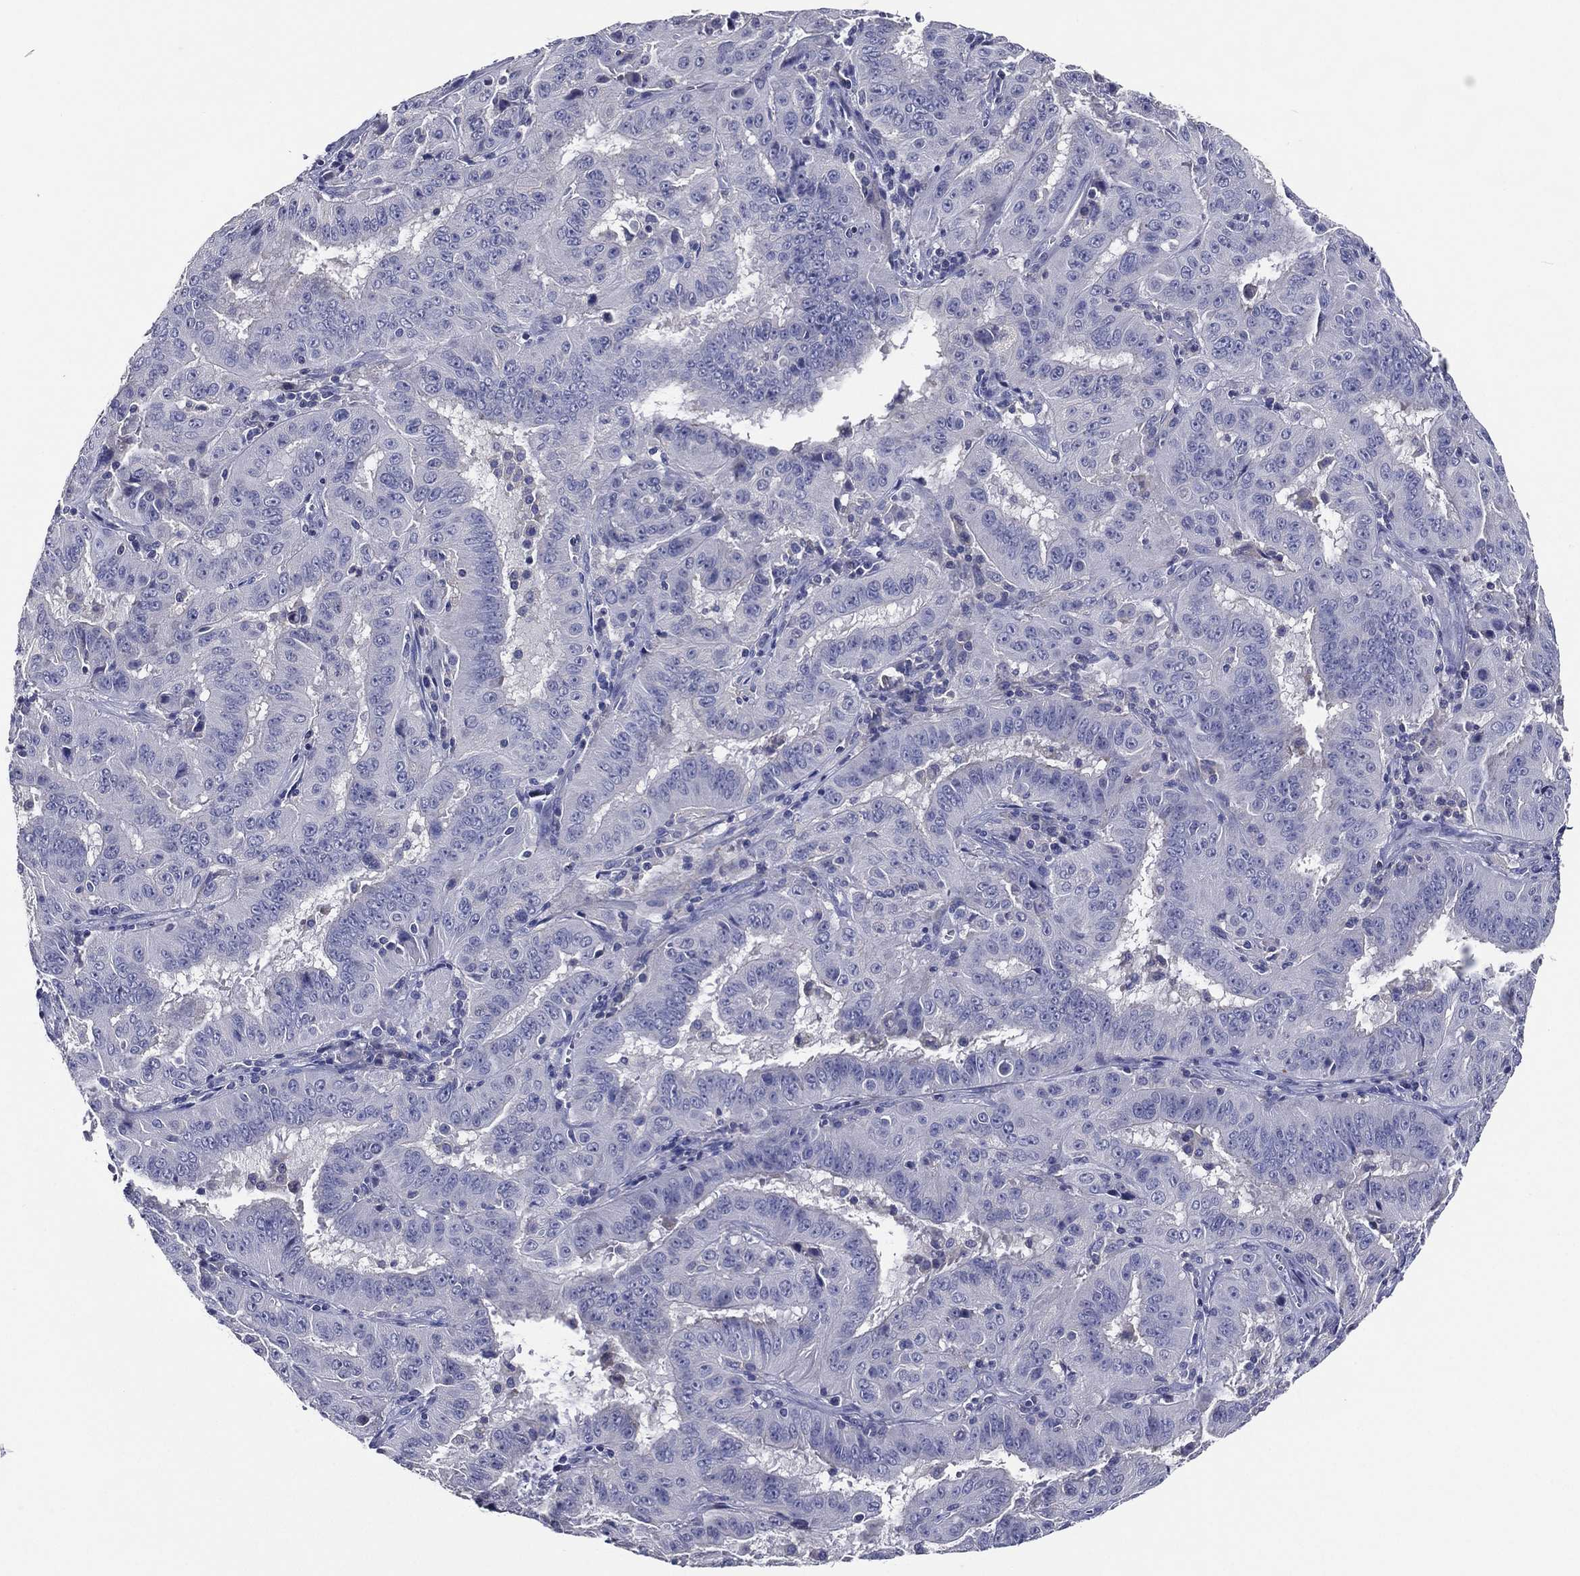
{"staining": {"intensity": "negative", "quantity": "none", "location": "none"}, "tissue": "pancreatic cancer", "cell_type": "Tumor cells", "image_type": "cancer", "snomed": [{"axis": "morphology", "description": "Adenocarcinoma, NOS"}, {"axis": "topography", "description": "Pancreas"}], "caption": "DAB immunohistochemical staining of adenocarcinoma (pancreatic) reveals no significant expression in tumor cells.", "gene": "TFAP2A", "patient": {"sex": "male", "age": 63}}